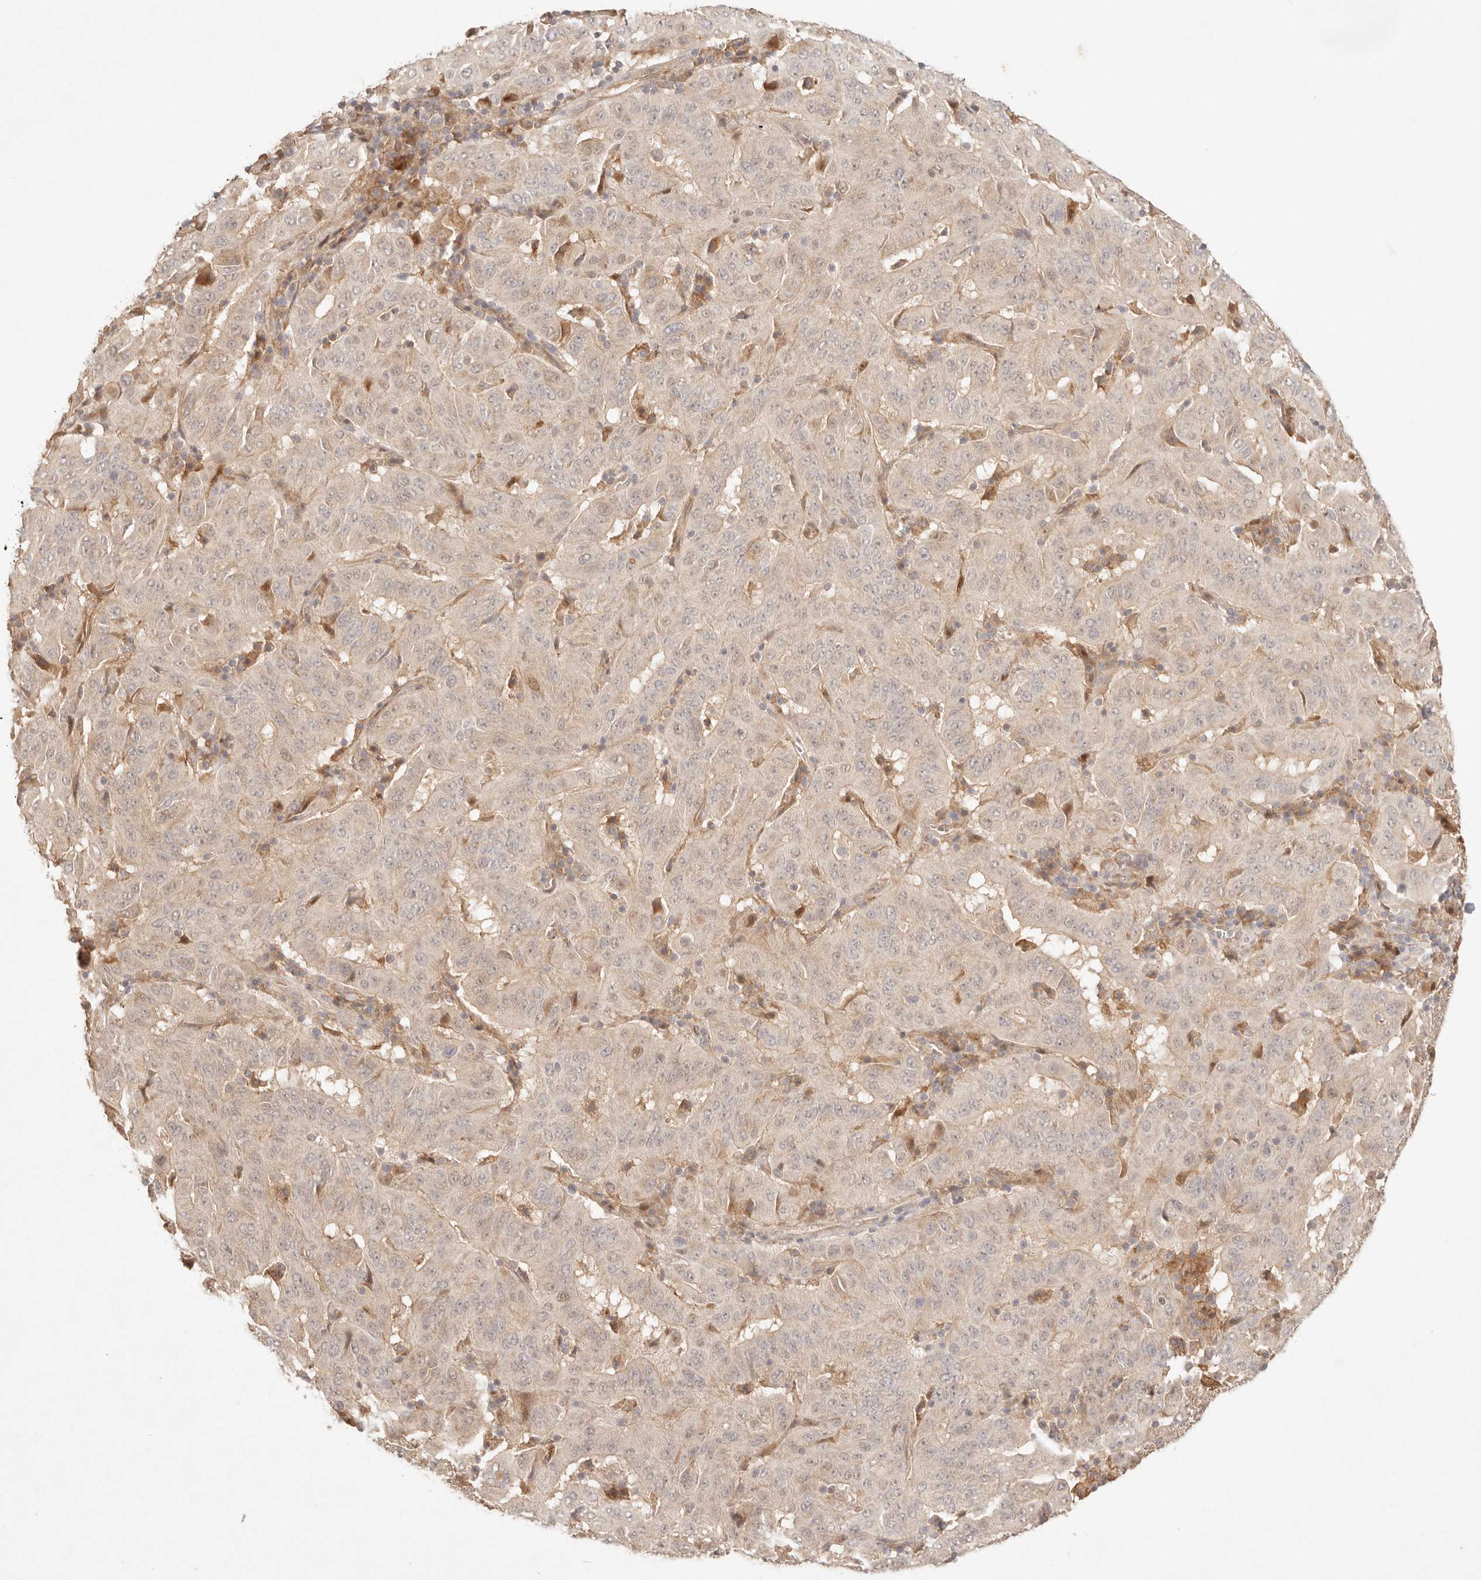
{"staining": {"intensity": "weak", "quantity": "25%-75%", "location": "cytoplasmic/membranous"}, "tissue": "pancreatic cancer", "cell_type": "Tumor cells", "image_type": "cancer", "snomed": [{"axis": "morphology", "description": "Adenocarcinoma, NOS"}, {"axis": "topography", "description": "Pancreas"}], "caption": "Human pancreatic adenocarcinoma stained for a protein (brown) displays weak cytoplasmic/membranous positive staining in approximately 25%-75% of tumor cells.", "gene": "PHLDA3", "patient": {"sex": "male", "age": 63}}